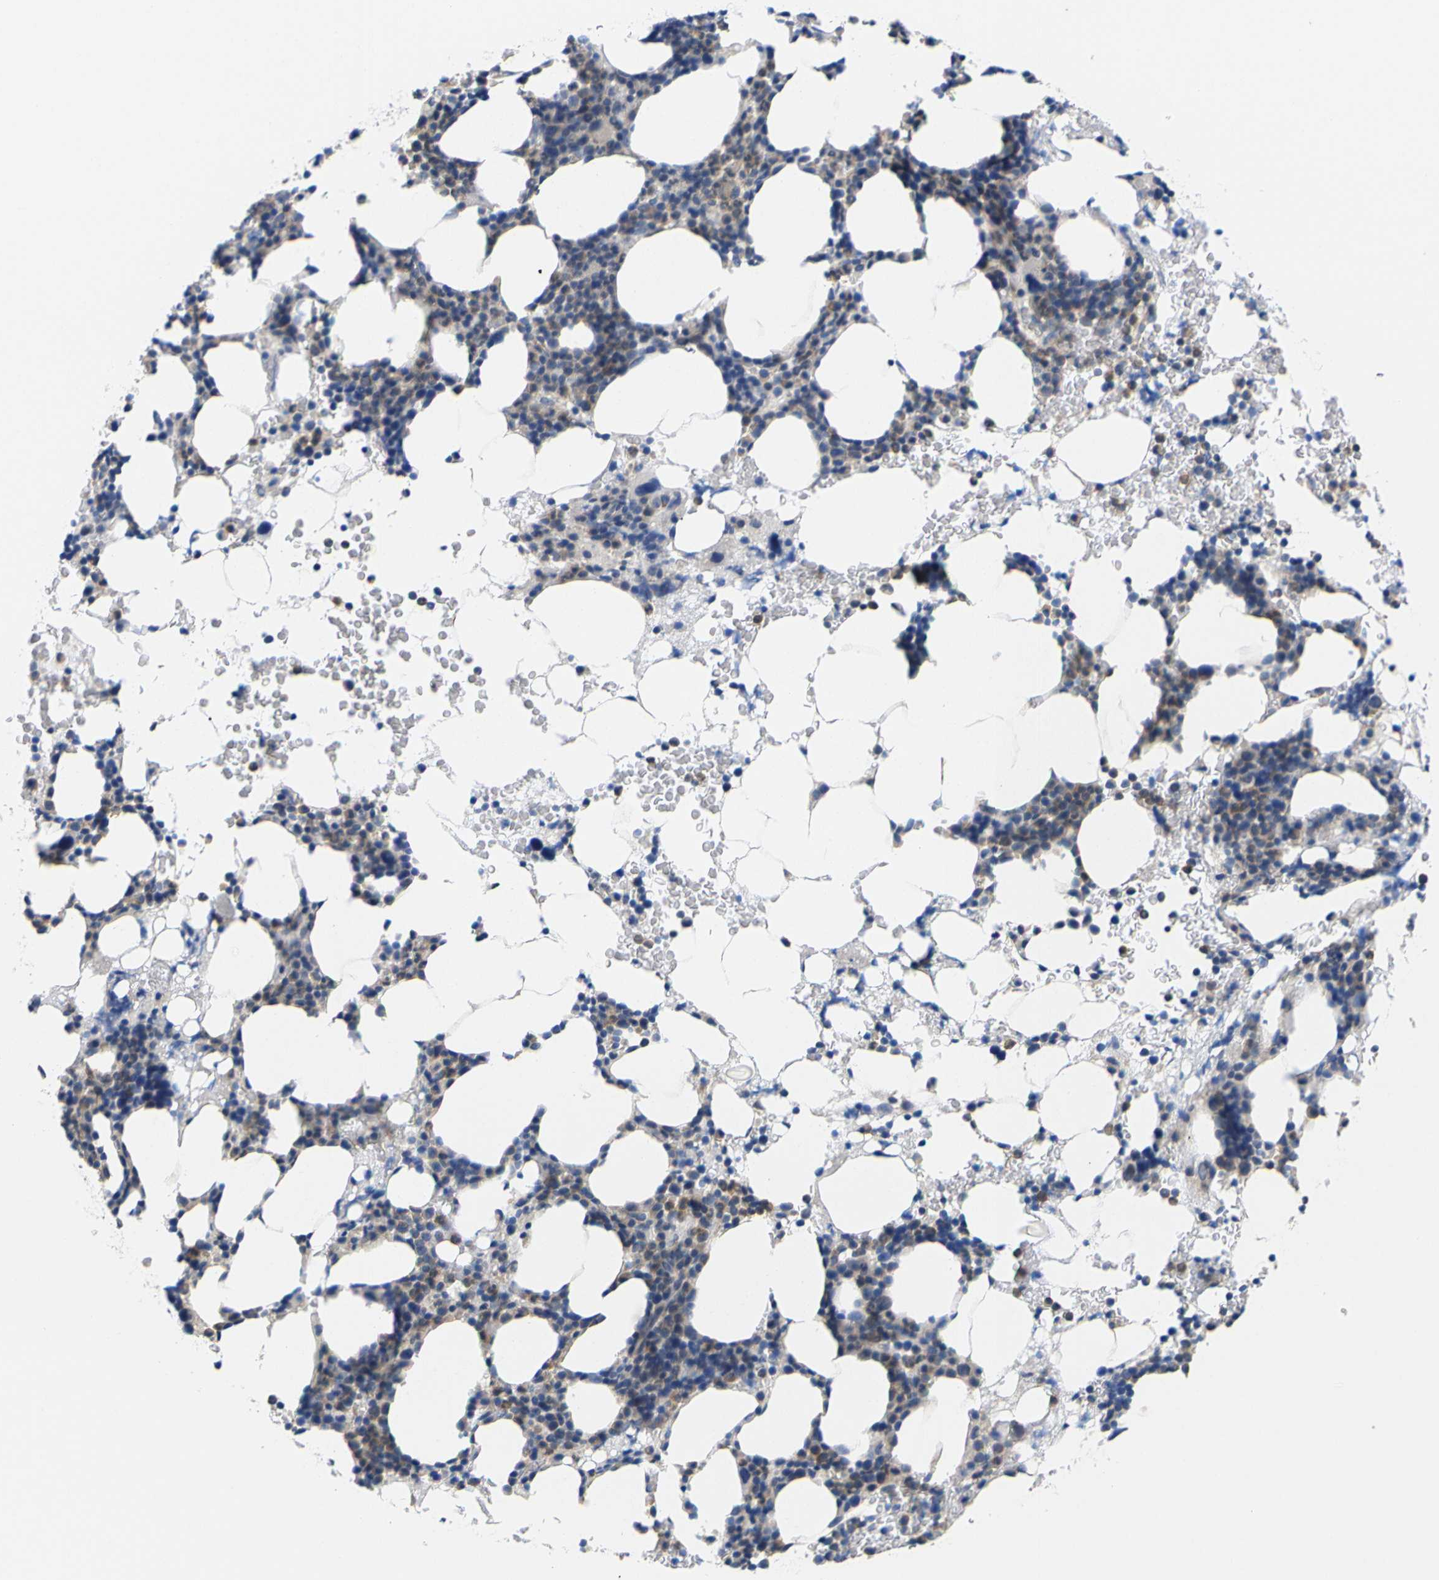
{"staining": {"intensity": "moderate", "quantity": "25%-75%", "location": "cytoplasmic/membranous"}, "tissue": "bone marrow", "cell_type": "Hematopoietic cells", "image_type": "normal", "snomed": [{"axis": "morphology", "description": "Normal tissue, NOS"}, {"axis": "morphology", "description": "Inflammation, NOS"}, {"axis": "topography", "description": "Bone marrow"}], "caption": "Protein positivity by immunohistochemistry reveals moderate cytoplasmic/membranous expression in approximately 25%-75% of hematopoietic cells in benign bone marrow. The protein of interest is shown in brown color, while the nuclei are stained blue.", "gene": "USH1C", "patient": {"sex": "female", "age": 84}}